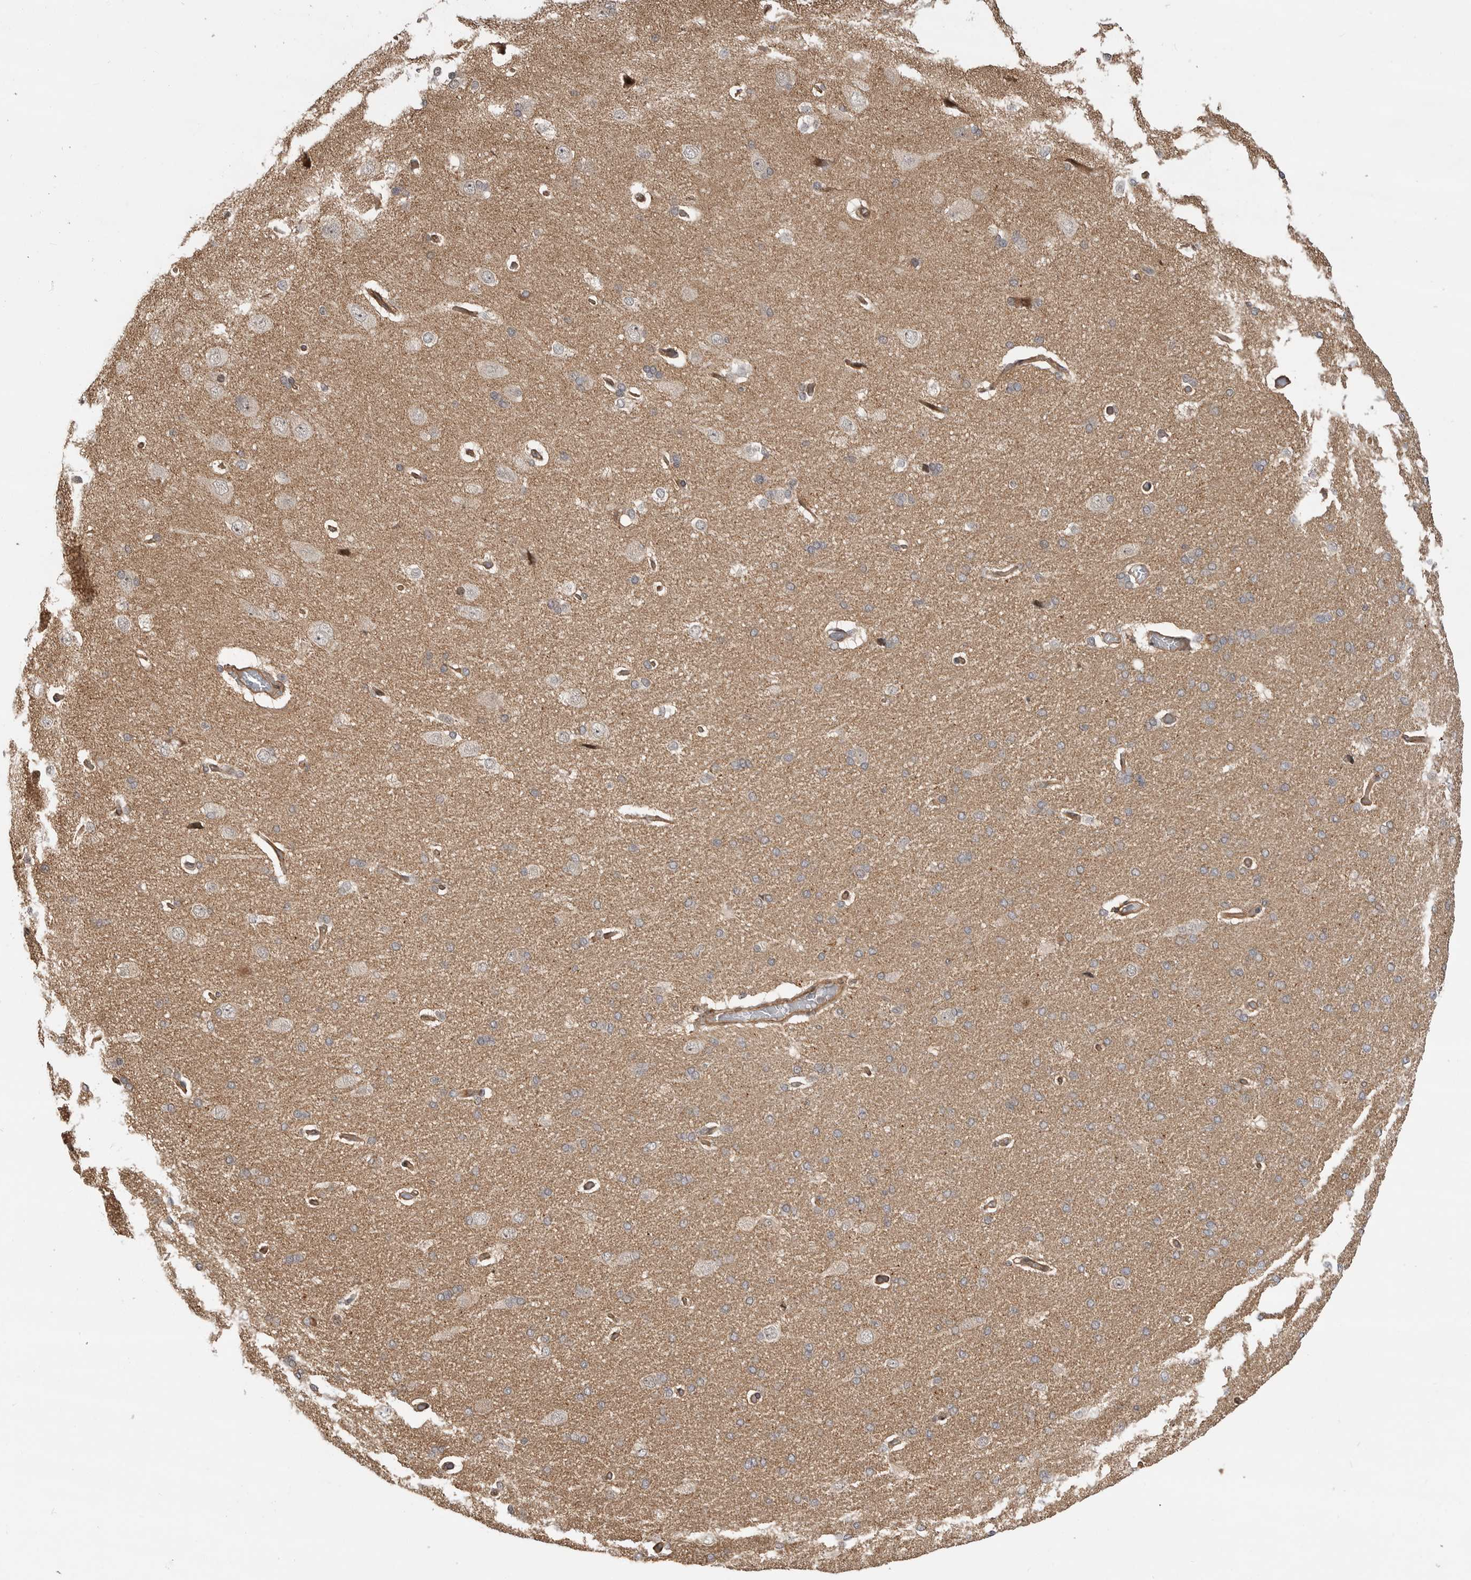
{"staining": {"intensity": "negative", "quantity": "none", "location": "none"}, "tissue": "cerebral cortex", "cell_type": "Endothelial cells", "image_type": "normal", "snomed": [{"axis": "morphology", "description": "Normal tissue, NOS"}, {"axis": "topography", "description": "Cerebral cortex"}], "caption": "This photomicrograph is of normal cerebral cortex stained with immunohistochemistry to label a protein in brown with the nuclei are counter-stained blue. There is no staining in endothelial cells. (DAB immunohistochemistry (IHC) with hematoxylin counter stain).", "gene": "ADPRS", "patient": {"sex": "male", "age": 62}}